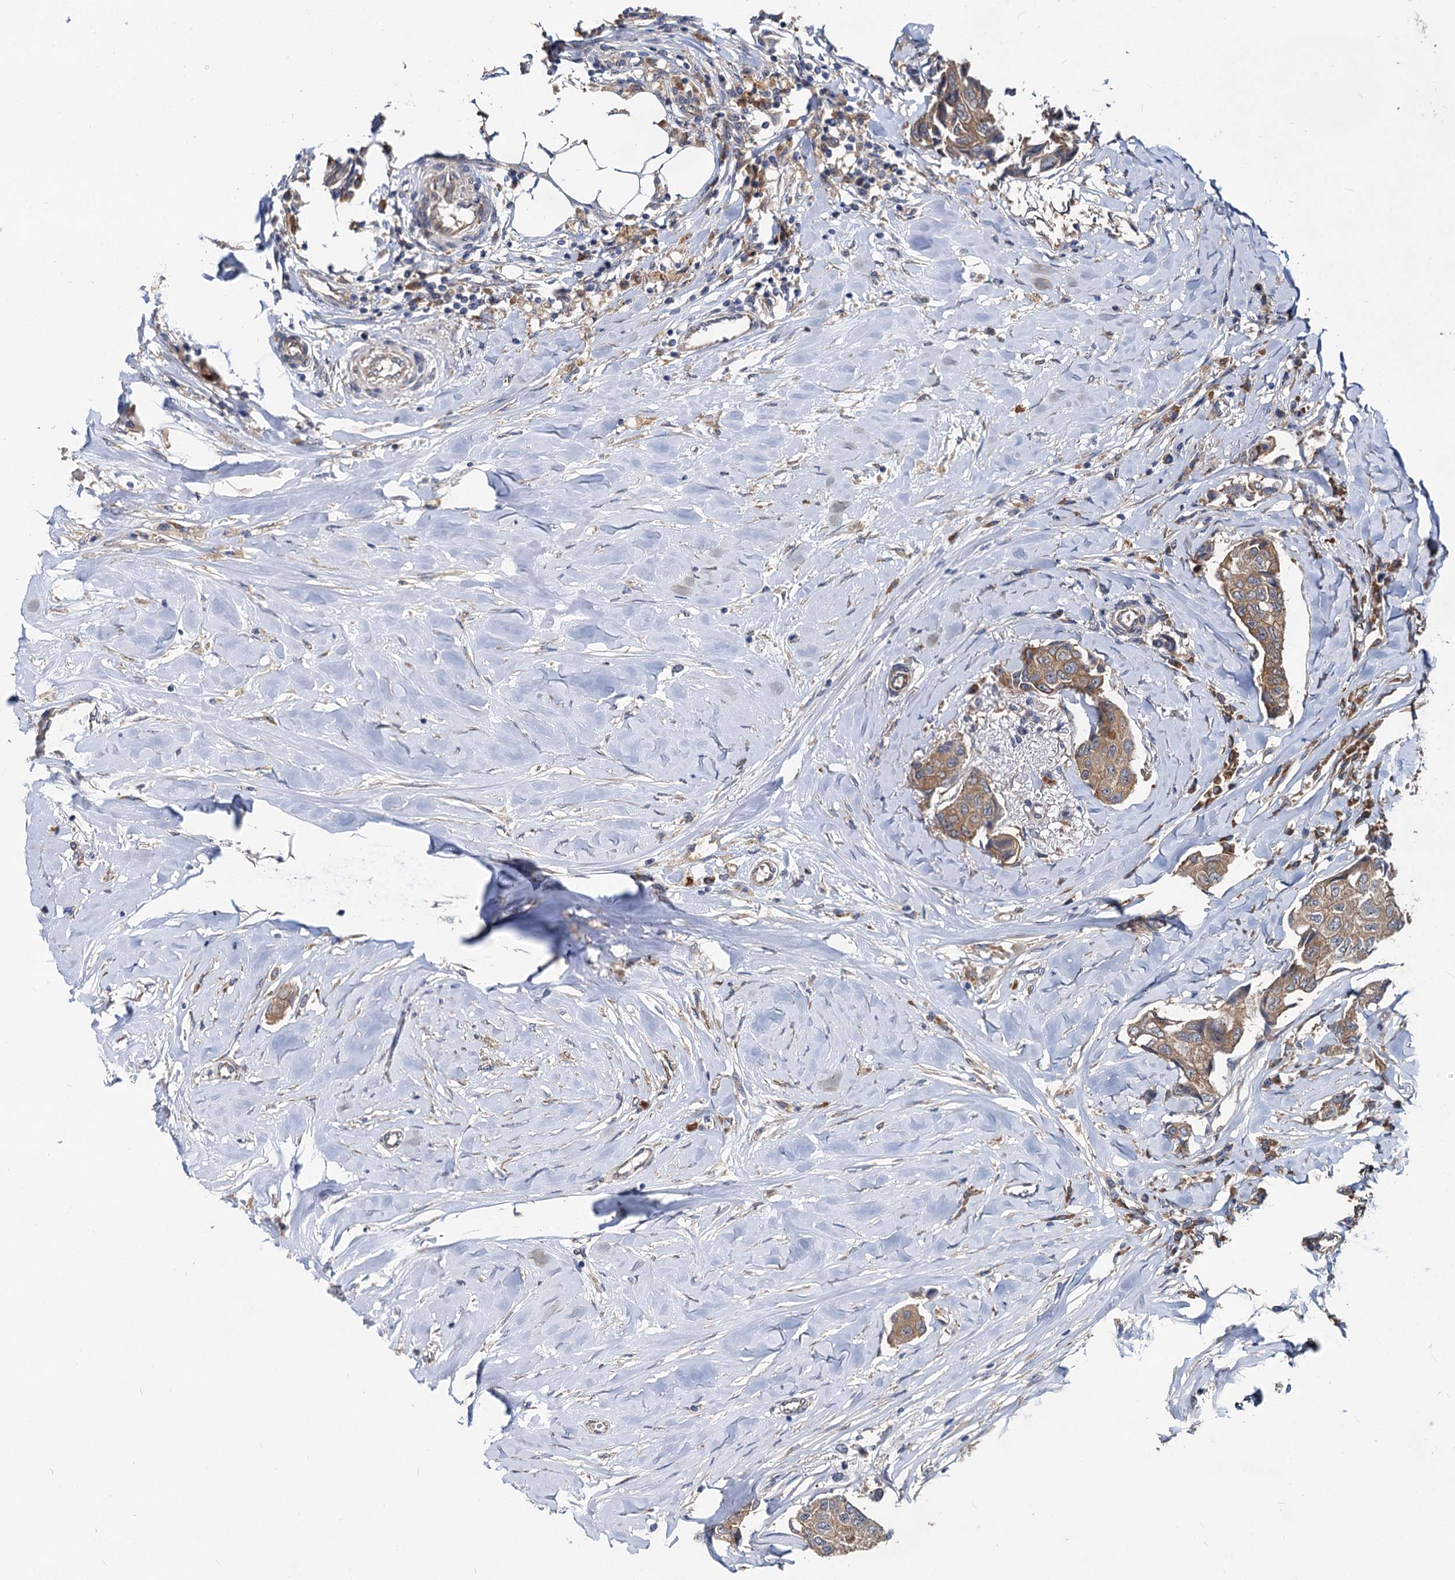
{"staining": {"intensity": "moderate", "quantity": ">75%", "location": "cytoplasmic/membranous"}, "tissue": "breast cancer", "cell_type": "Tumor cells", "image_type": "cancer", "snomed": [{"axis": "morphology", "description": "Duct carcinoma"}, {"axis": "topography", "description": "Breast"}], "caption": "Protein expression analysis of human invasive ductal carcinoma (breast) reveals moderate cytoplasmic/membranous staining in approximately >75% of tumor cells.", "gene": "EIF2B2", "patient": {"sex": "female", "age": 80}}